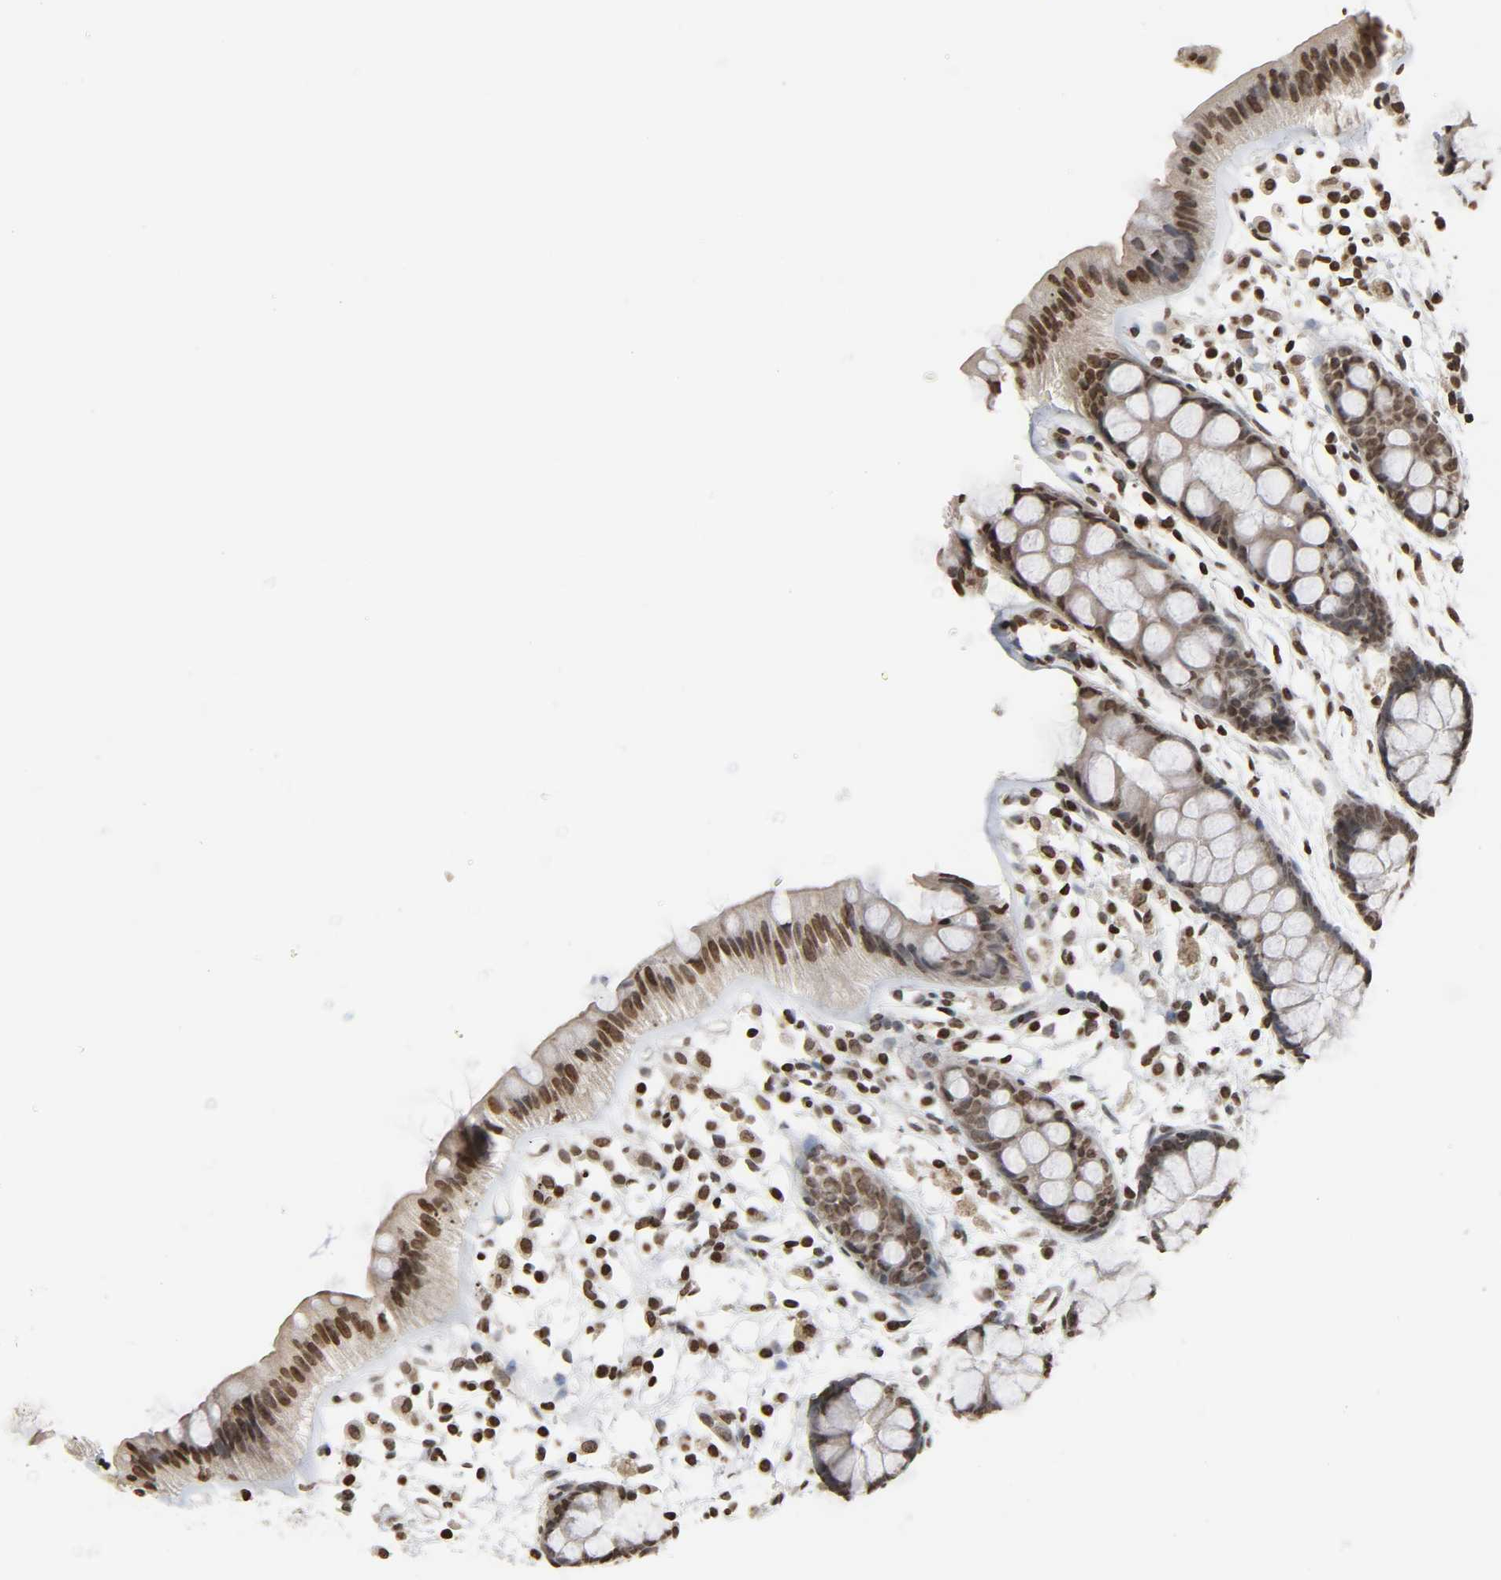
{"staining": {"intensity": "strong", "quantity": ">75%", "location": "nuclear"}, "tissue": "rectum", "cell_type": "Glandular cells", "image_type": "normal", "snomed": [{"axis": "morphology", "description": "Normal tissue, NOS"}, {"axis": "topography", "description": "Rectum"}], "caption": "High-magnification brightfield microscopy of normal rectum stained with DAB (brown) and counterstained with hematoxylin (blue). glandular cells exhibit strong nuclear staining is identified in about>75% of cells.", "gene": "ELAVL1", "patient": {"sex": "female", "age": 66}}